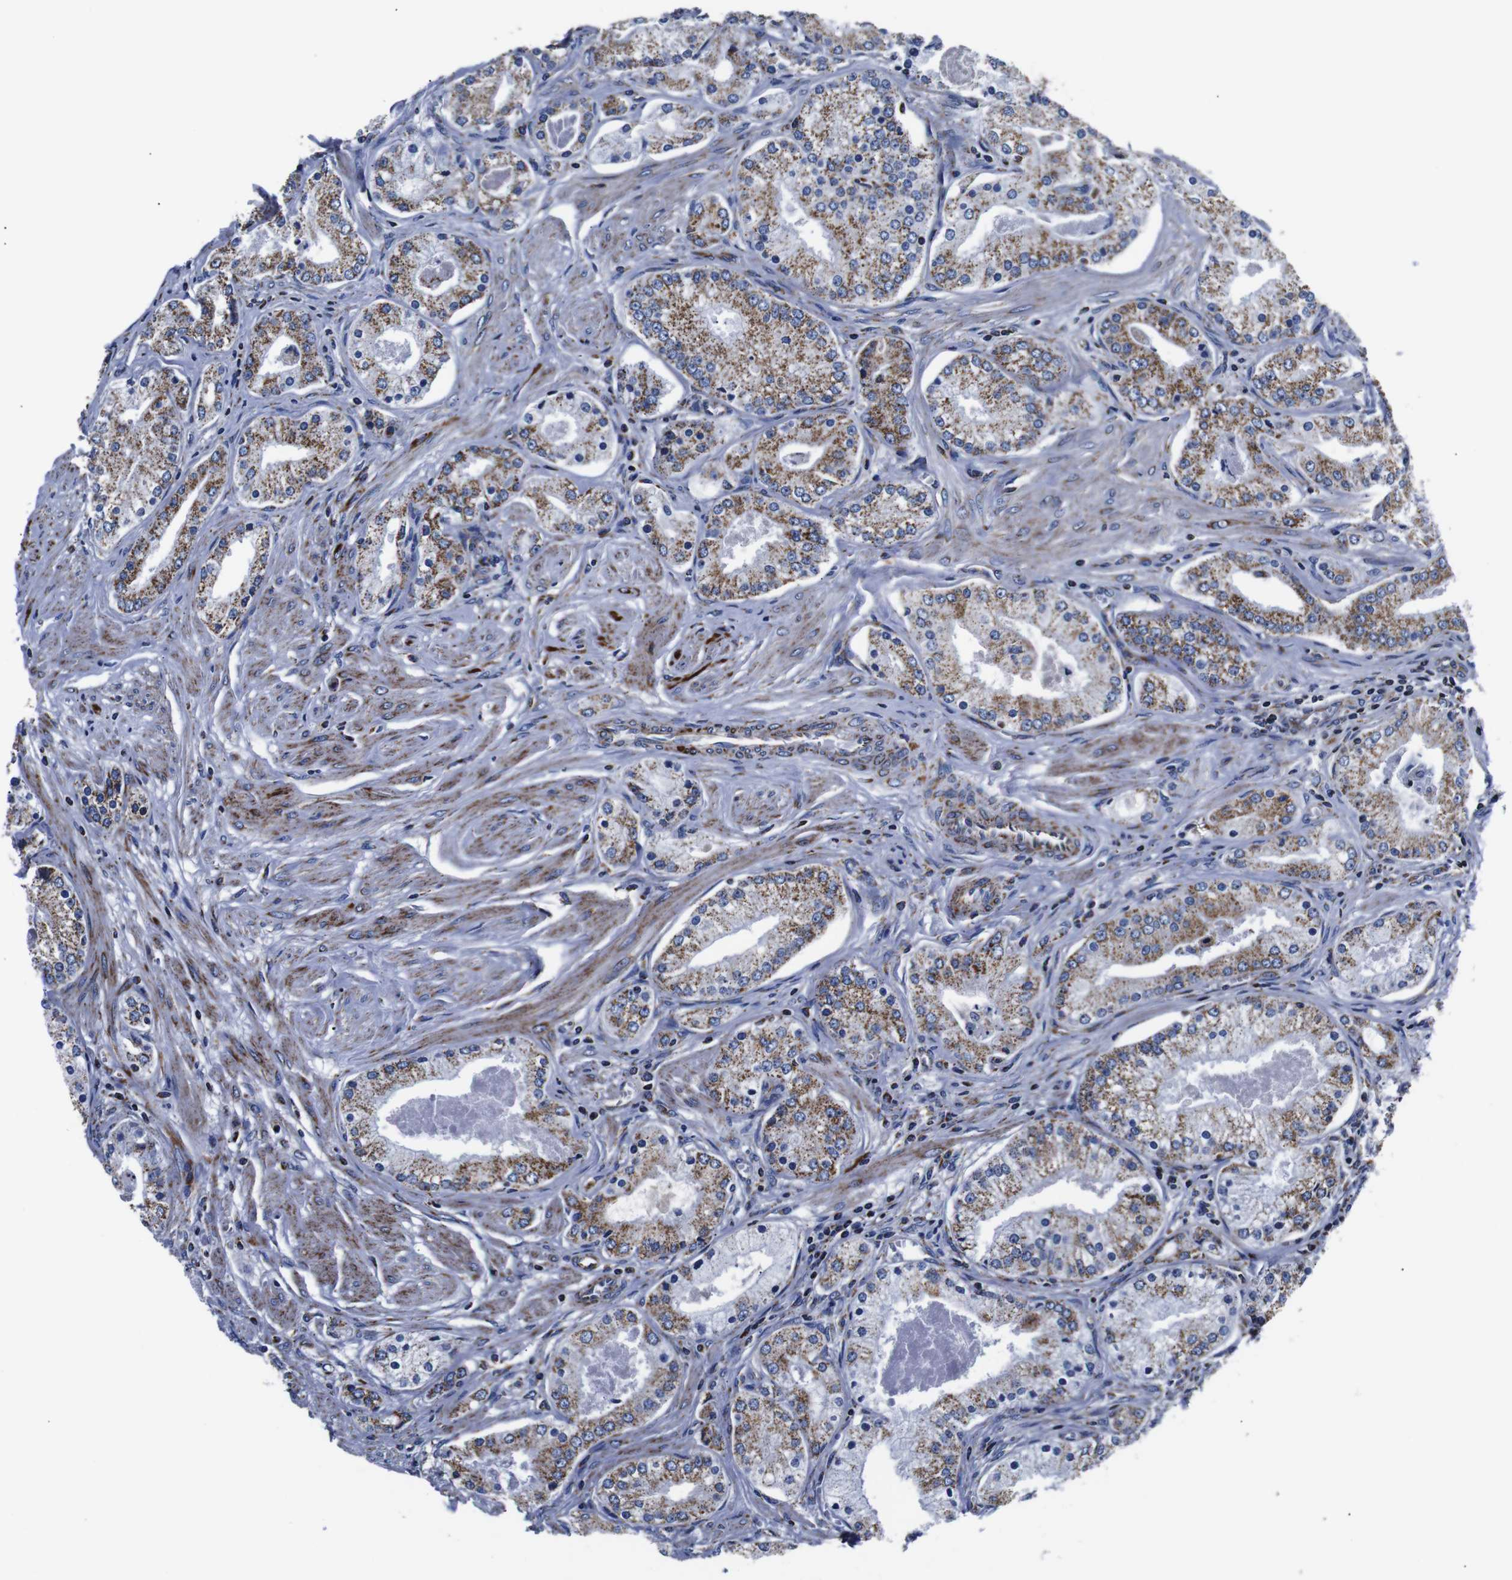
{"staining": {"intensity": "moderate", "quantity": "25%-75%", "location": "cytoplasmic/membranous"}, "tissue": "prostate cancer", "cell_type": "Tumor cells", "image_type": "cancer", "snomed": [{"axis": "morphology", "description": "Adenocarcinoma, High grade"}, {"axis": "topography", "description": "Prostate"}], "caption": "Tumor cells show moderate cytoplasmic/membranous positivity in about 25%-75% of cells in prostate cancer (adenocarcinoma (high-grade)).", "gene": "FKBP9", "patient": {"sex": "male", "age": 66}}